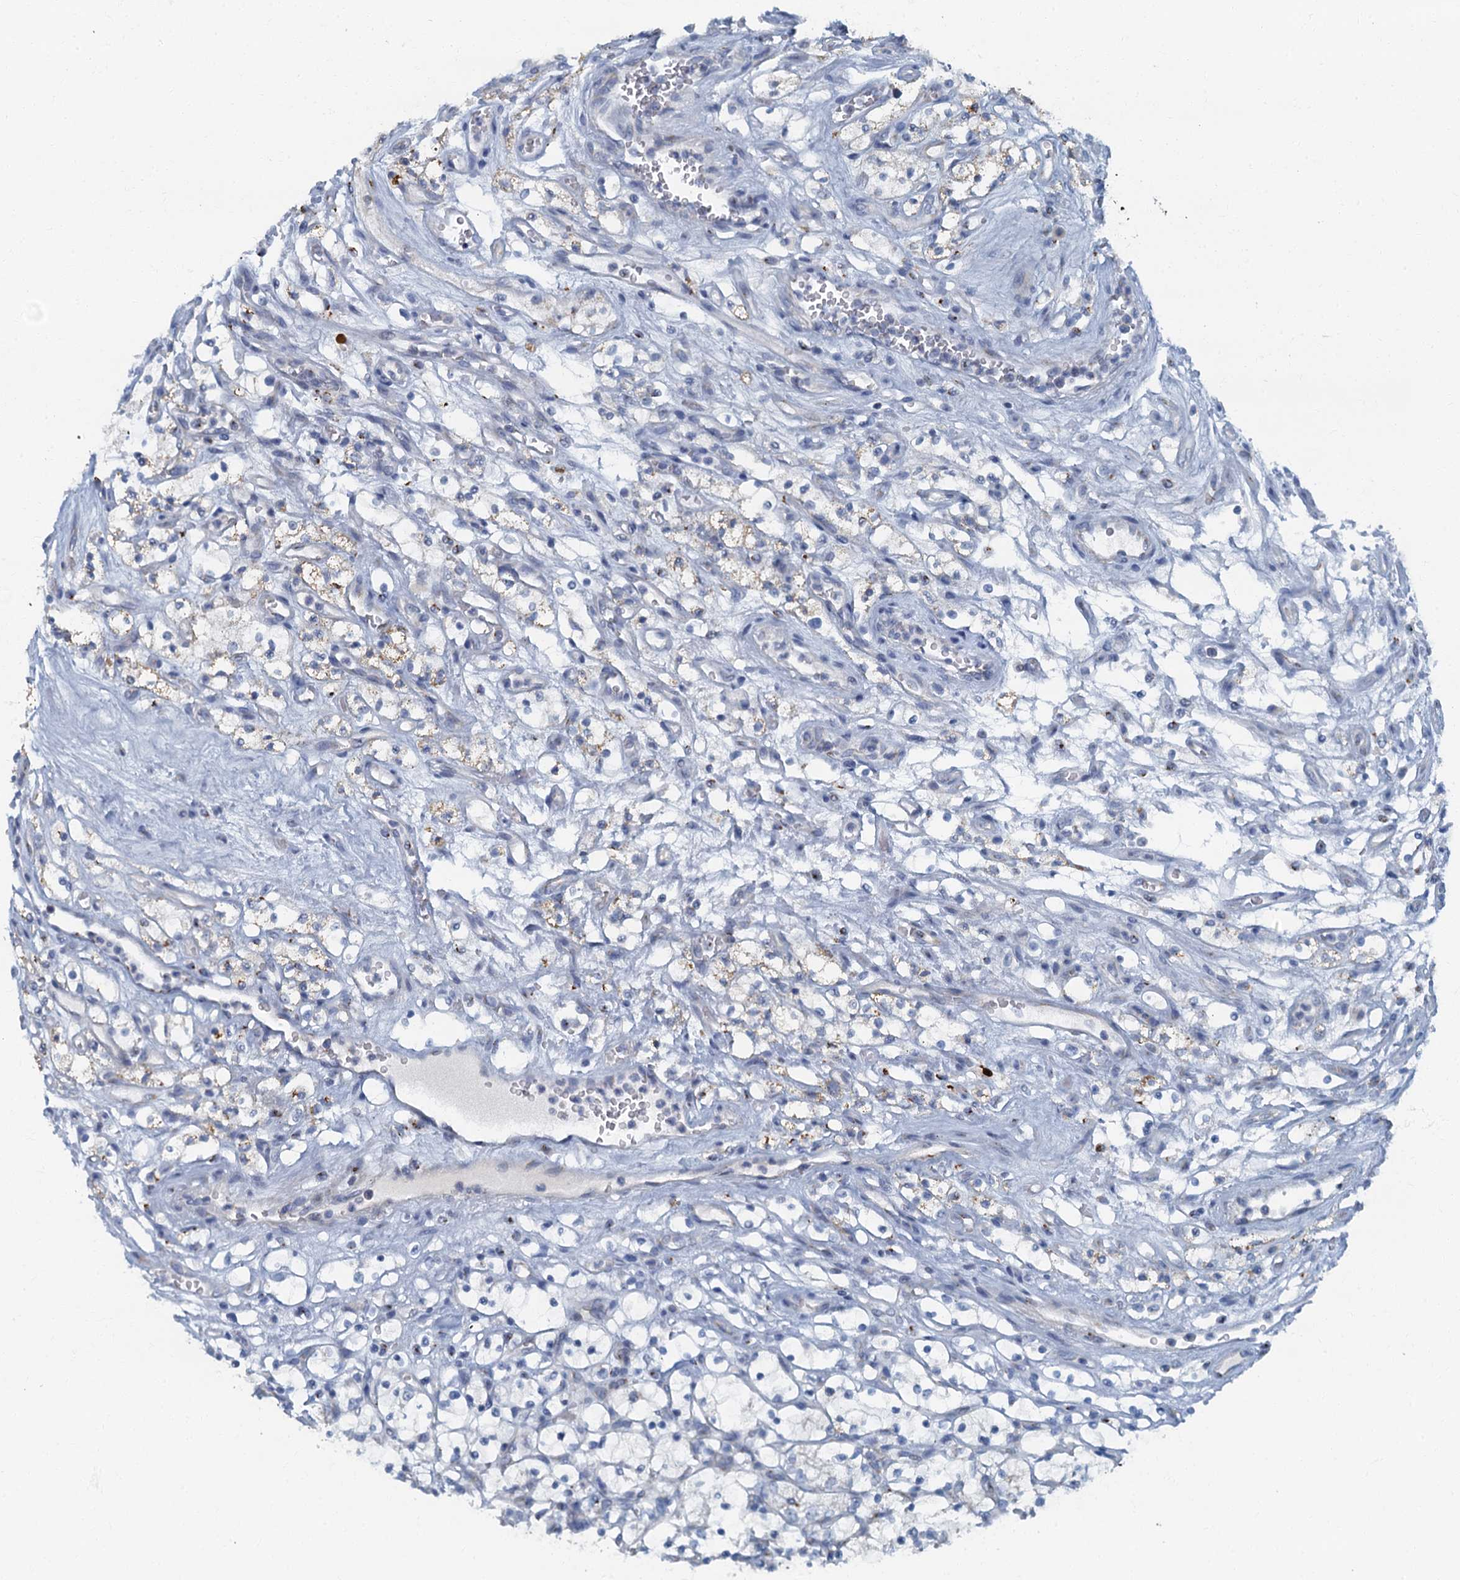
{"staining": {"intensity": "weak", "quantity": "<25%", "location": "cytoplasmic/membranous"}, "tissue": "renal cancer", "cell_type": "Tumor cells", "image_type": "cancer", "snomed": [{"axis": "morphology", "description": "Adenocarcinoma, NOS"}, {"axis": "topography", "description": "Kidney"}], "caption": "The photomicrograph exhibits no staining of tumor cells in renal cancer (adenocarcinoma). (DAB immunohistochemistry with hematoxylin counter stain).", "gene": "LYPD3", "patient": {"sex": "female", "age": 69}}